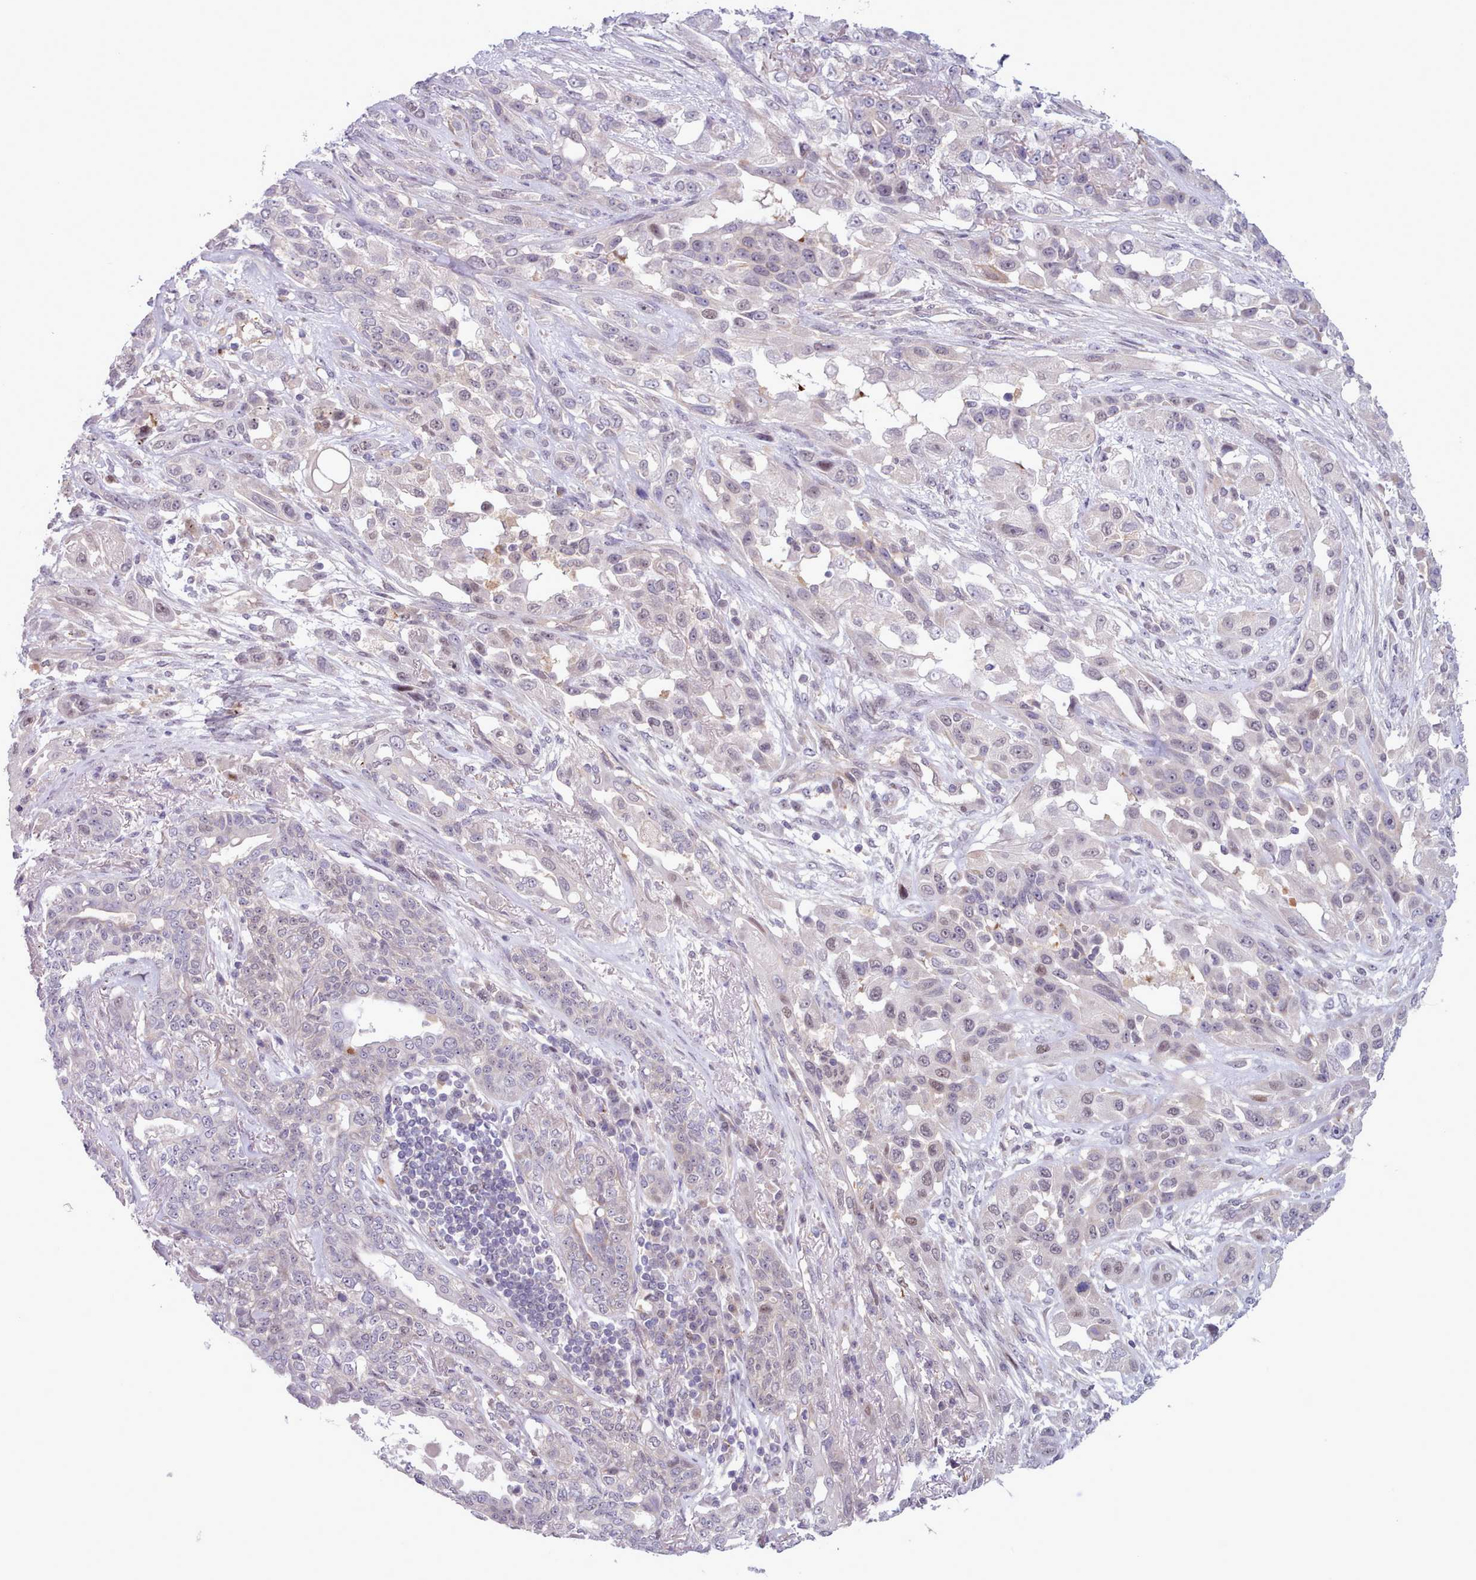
{"staining": {"intensity": "weak", "quantity": "<25%", "location": "nuclear"}, "tissue": "lung cancer", "cell_type": "Tumor cells", "image_type": "cancer", "snomed": [{"axis": "morphology", "description": "Squamous cell carcinoma, NOS"}, {"axis": "topography", "description": "Lung"}], "caption": "The immunohistochemistry (IHC) image has no significant staining in tumor cells of lung cancer tissue.", "gene": "KBTBD7", "patient": {"sex": "female", "age": 70}}